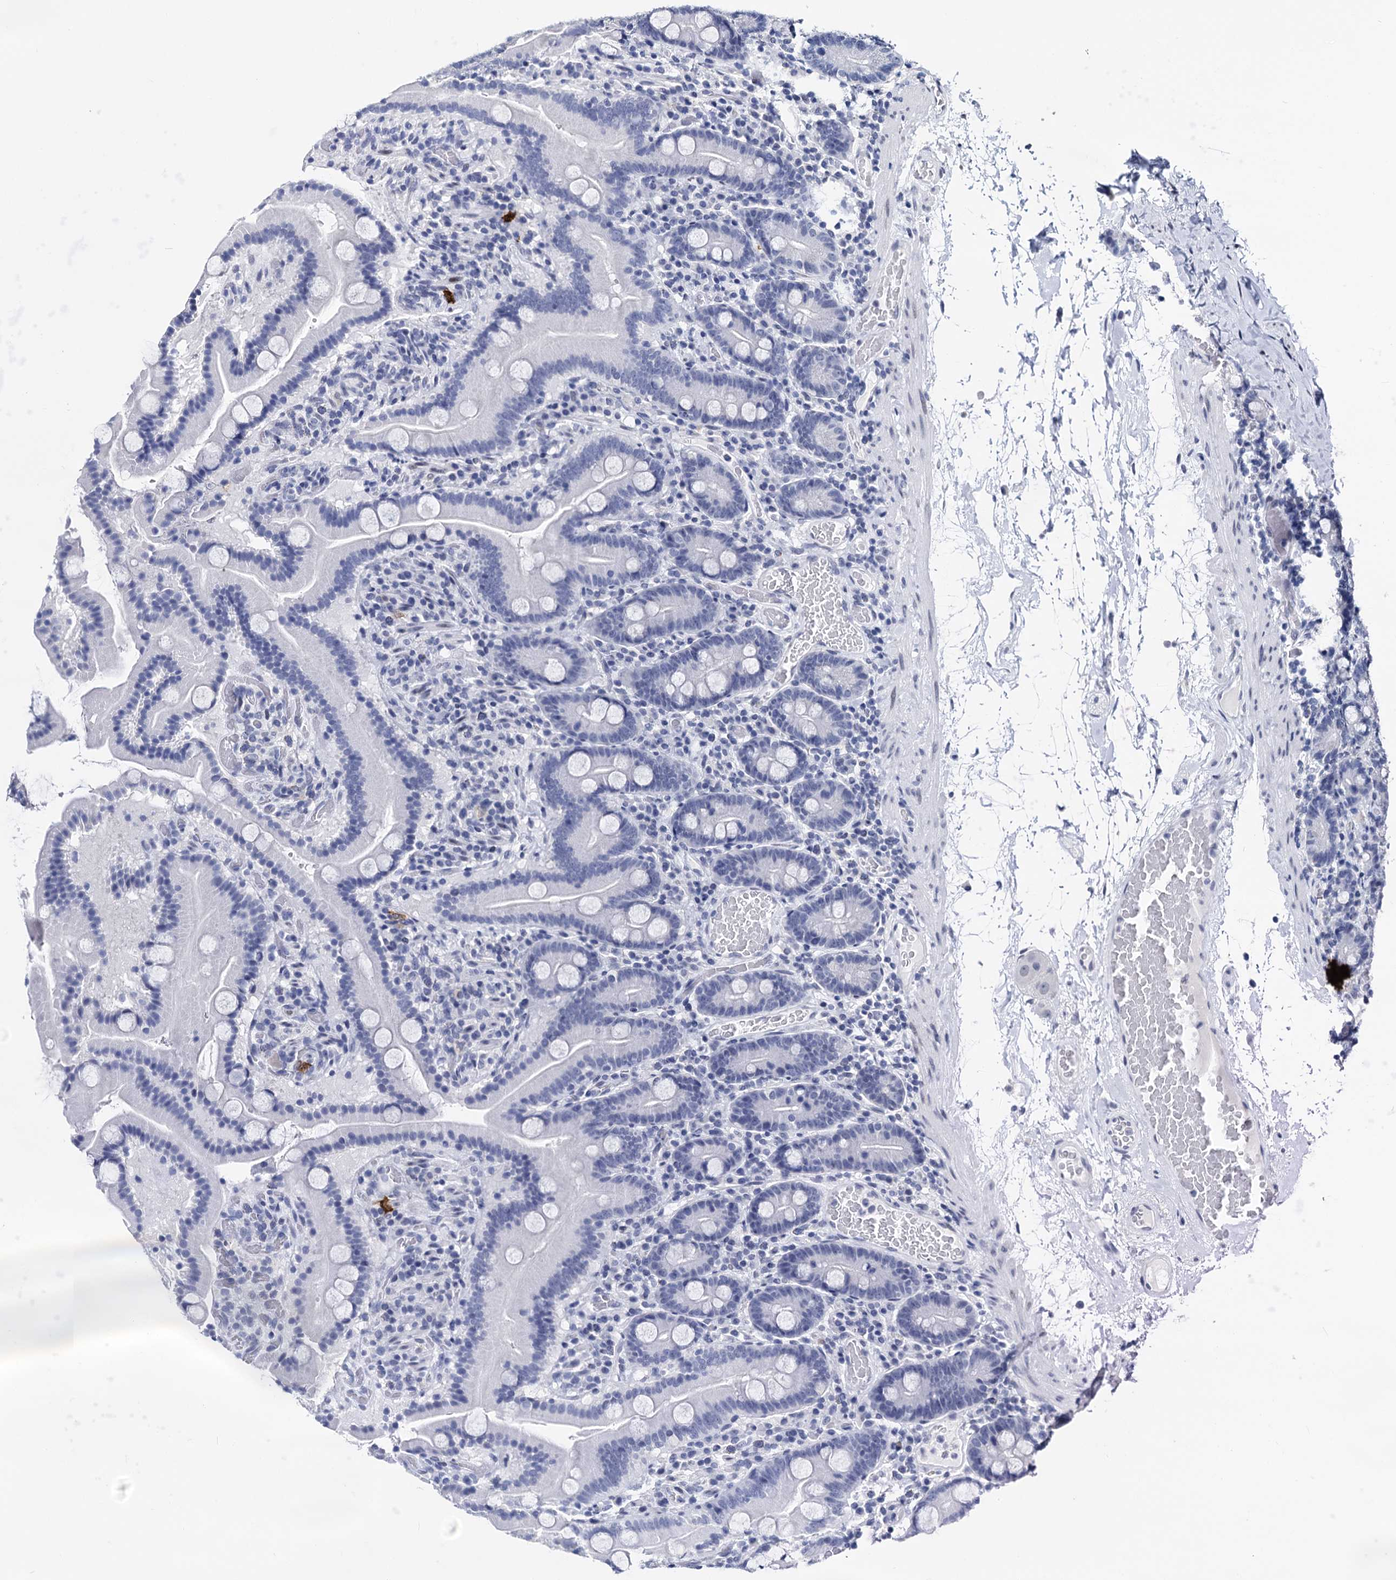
{"staining": {"intensity": "negative", "quantity": "none", "location": "none"}, "tissue": "duodenum", "cell_type": "Glandular cells", "image_type": "normal", "snomed": [{"axis": "morphology", "description": "Normal tissue, NOS"}, {"axis": "topography", "description": "Duodenum"}], "caption": "Immunohistochemistry micrograph of unremarkable duodenum: duodenum stained with DAB (3,3'-diaminobenzidine) demonstrates no significant protein staining in glandular cells. (DAB IHC with hematoxylin counter stain).", "gene": "MAGEA4", "patient": {"sex": "male", "age": 55}}